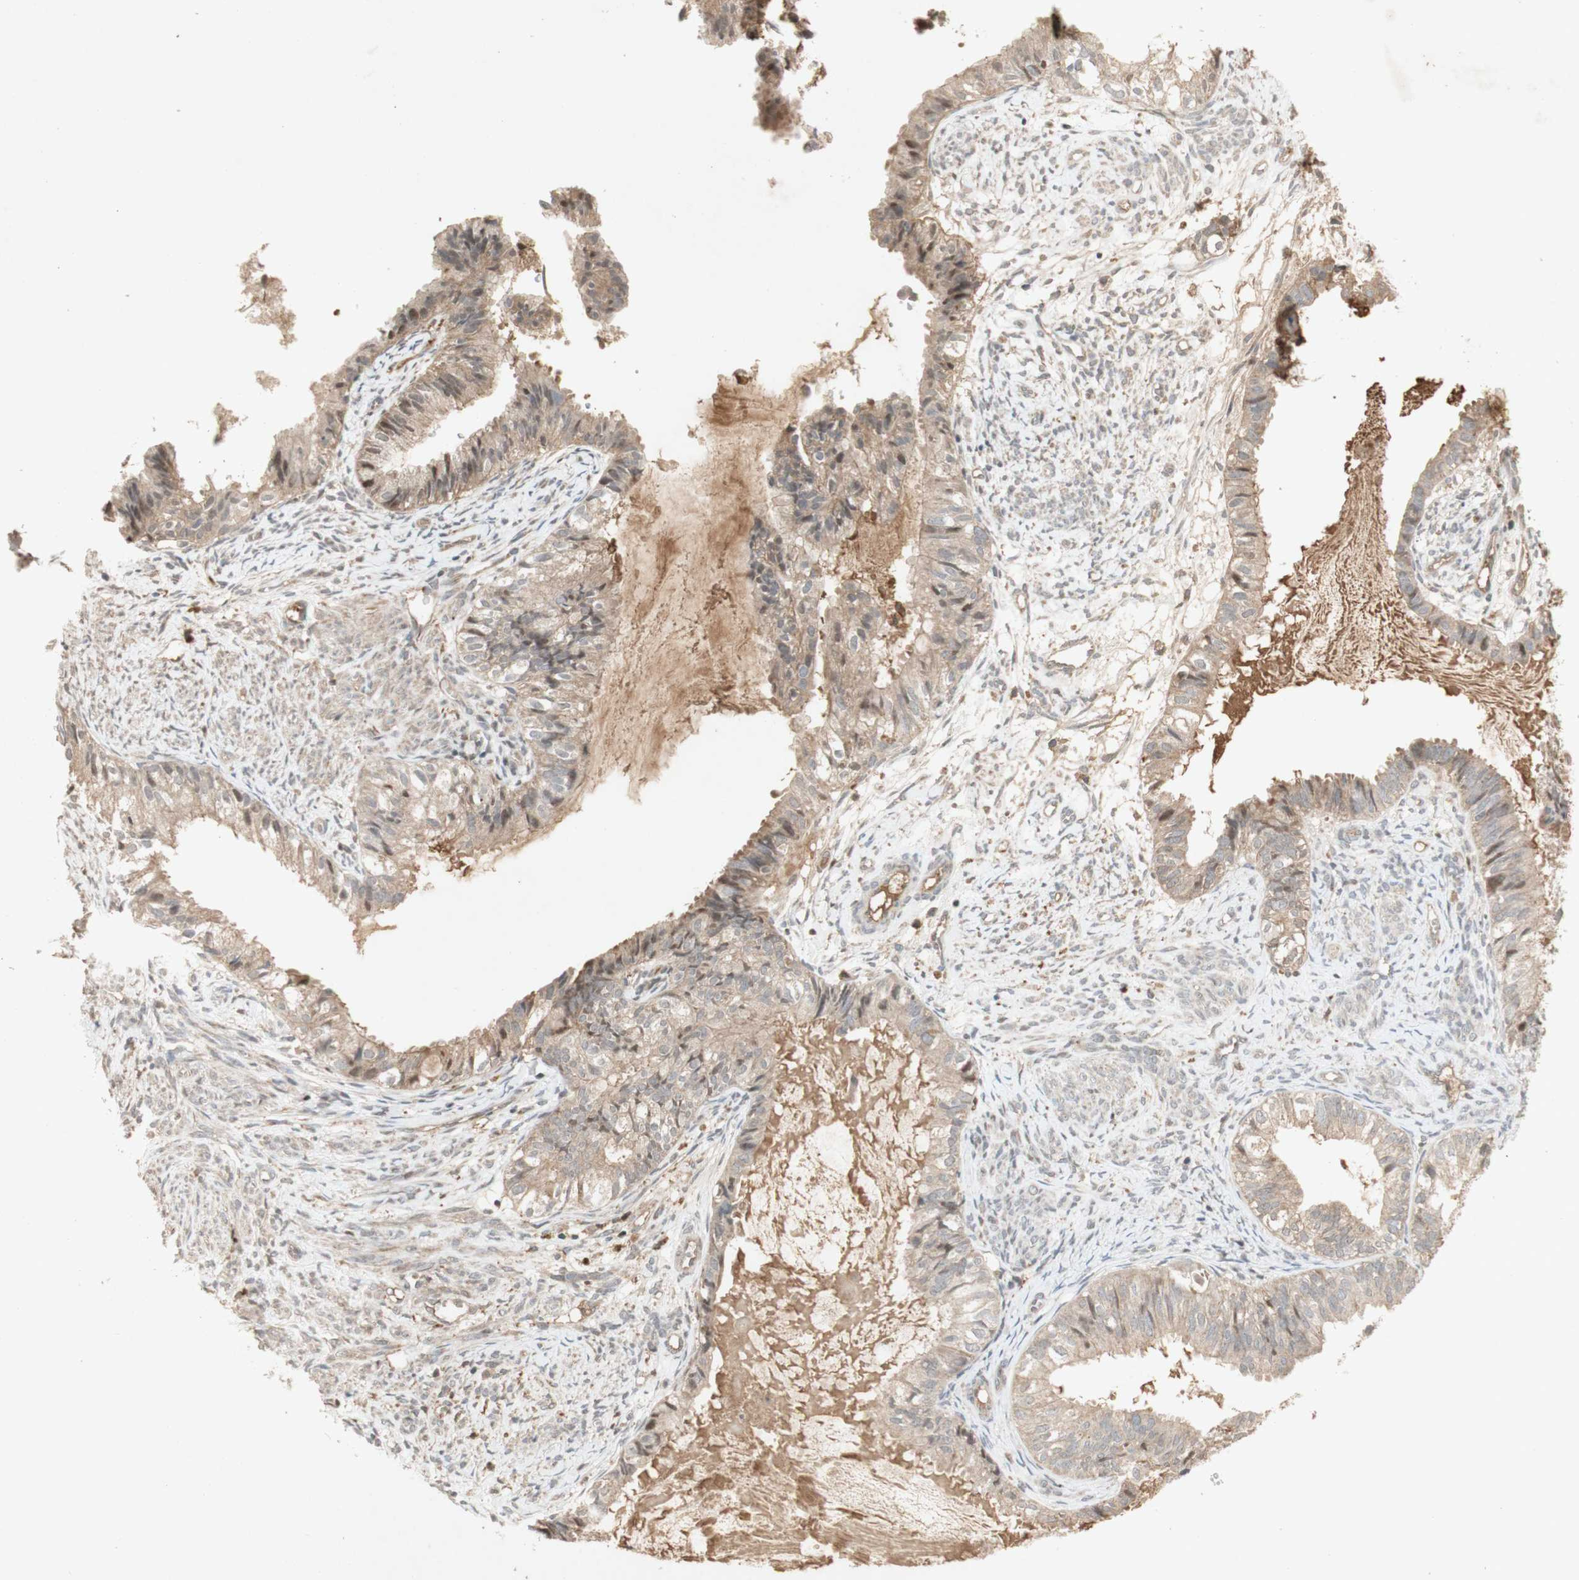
{"staining": {"intensity": "weak", "quantity": "25%-75%", "location": "cytoplasmic/membranous,nuclear"}, "tissue": "cervical cancer", "cell_type": "Tumor cells", "image_type": "cancer", "snomed": [{"axis": "morphology", "description": "Normal tissue, NOS"}, {"axis": "morphology", "description": "Adenocarcinoma, NOS"}, {"axis": "topography", "description": "Cervix"}, {"axis": "topography", "description": "Endometrium"}], "caption": "Weak cytoplasmic/membranous and nuclear staining for a protein is appreciated in about 25%-75% of tumor cells of cervical cancer using IHC.", "gene": "NRG4", "patient": {"sex": "female", "age": 86}}